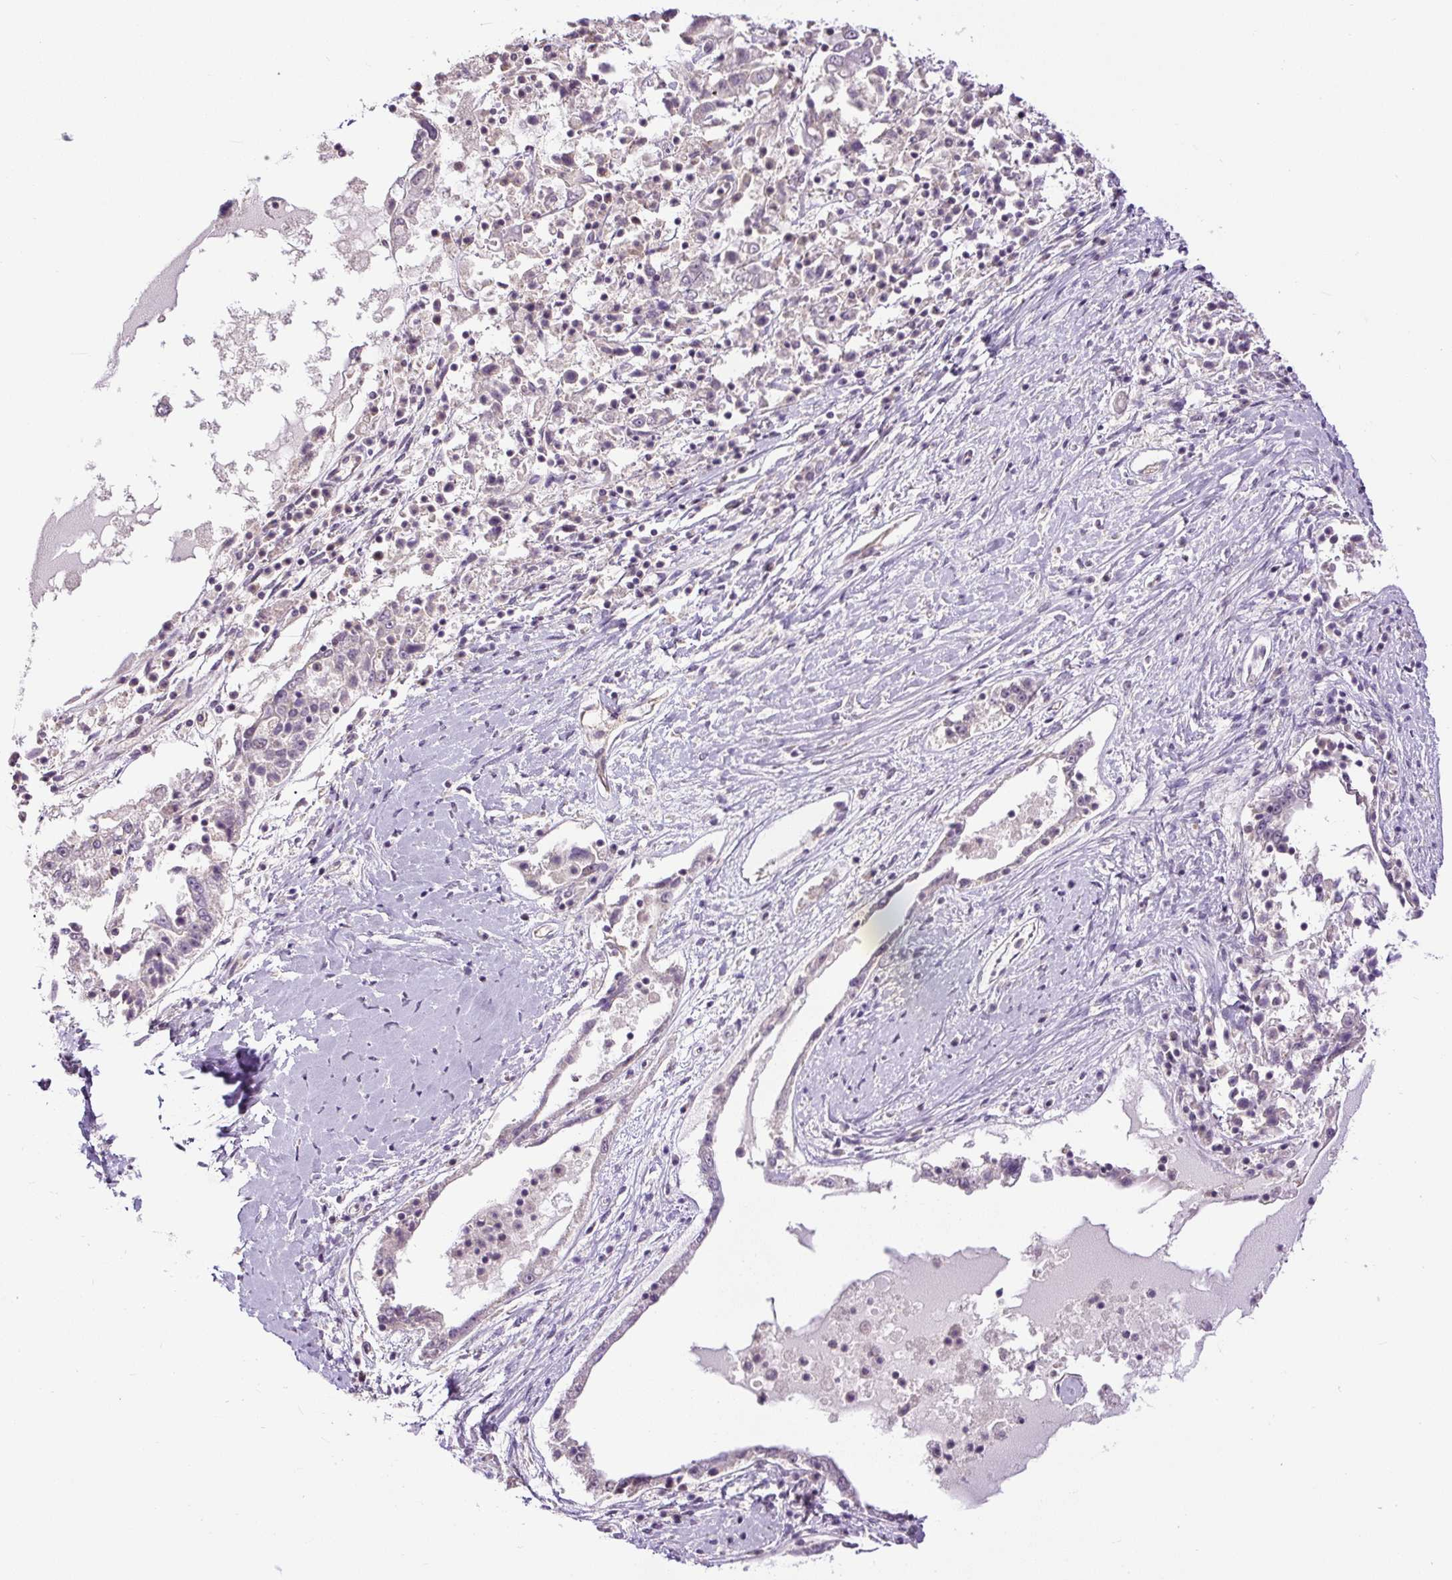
{"staining": {"intensity": "negative", "quantity": "none", "location": "none"}, "tissue": "ovarian cancer", "cell_type": "Tumor cells", "image_type": "cancer", "snomed": [{"axis": "morphology", "description": "Carcinoma, endometroid"}, {"axis": "topography", "description": "Ovary"}], "caption": "IHC photomicrograph of neoplastic tissue: human ovarian cancer (endometroid carcinoma) stained with DAB displays no significant protein positivity in tumor cells.", "gene": "RACGAP1", "patient": {"sex": "female", "age": 62}}